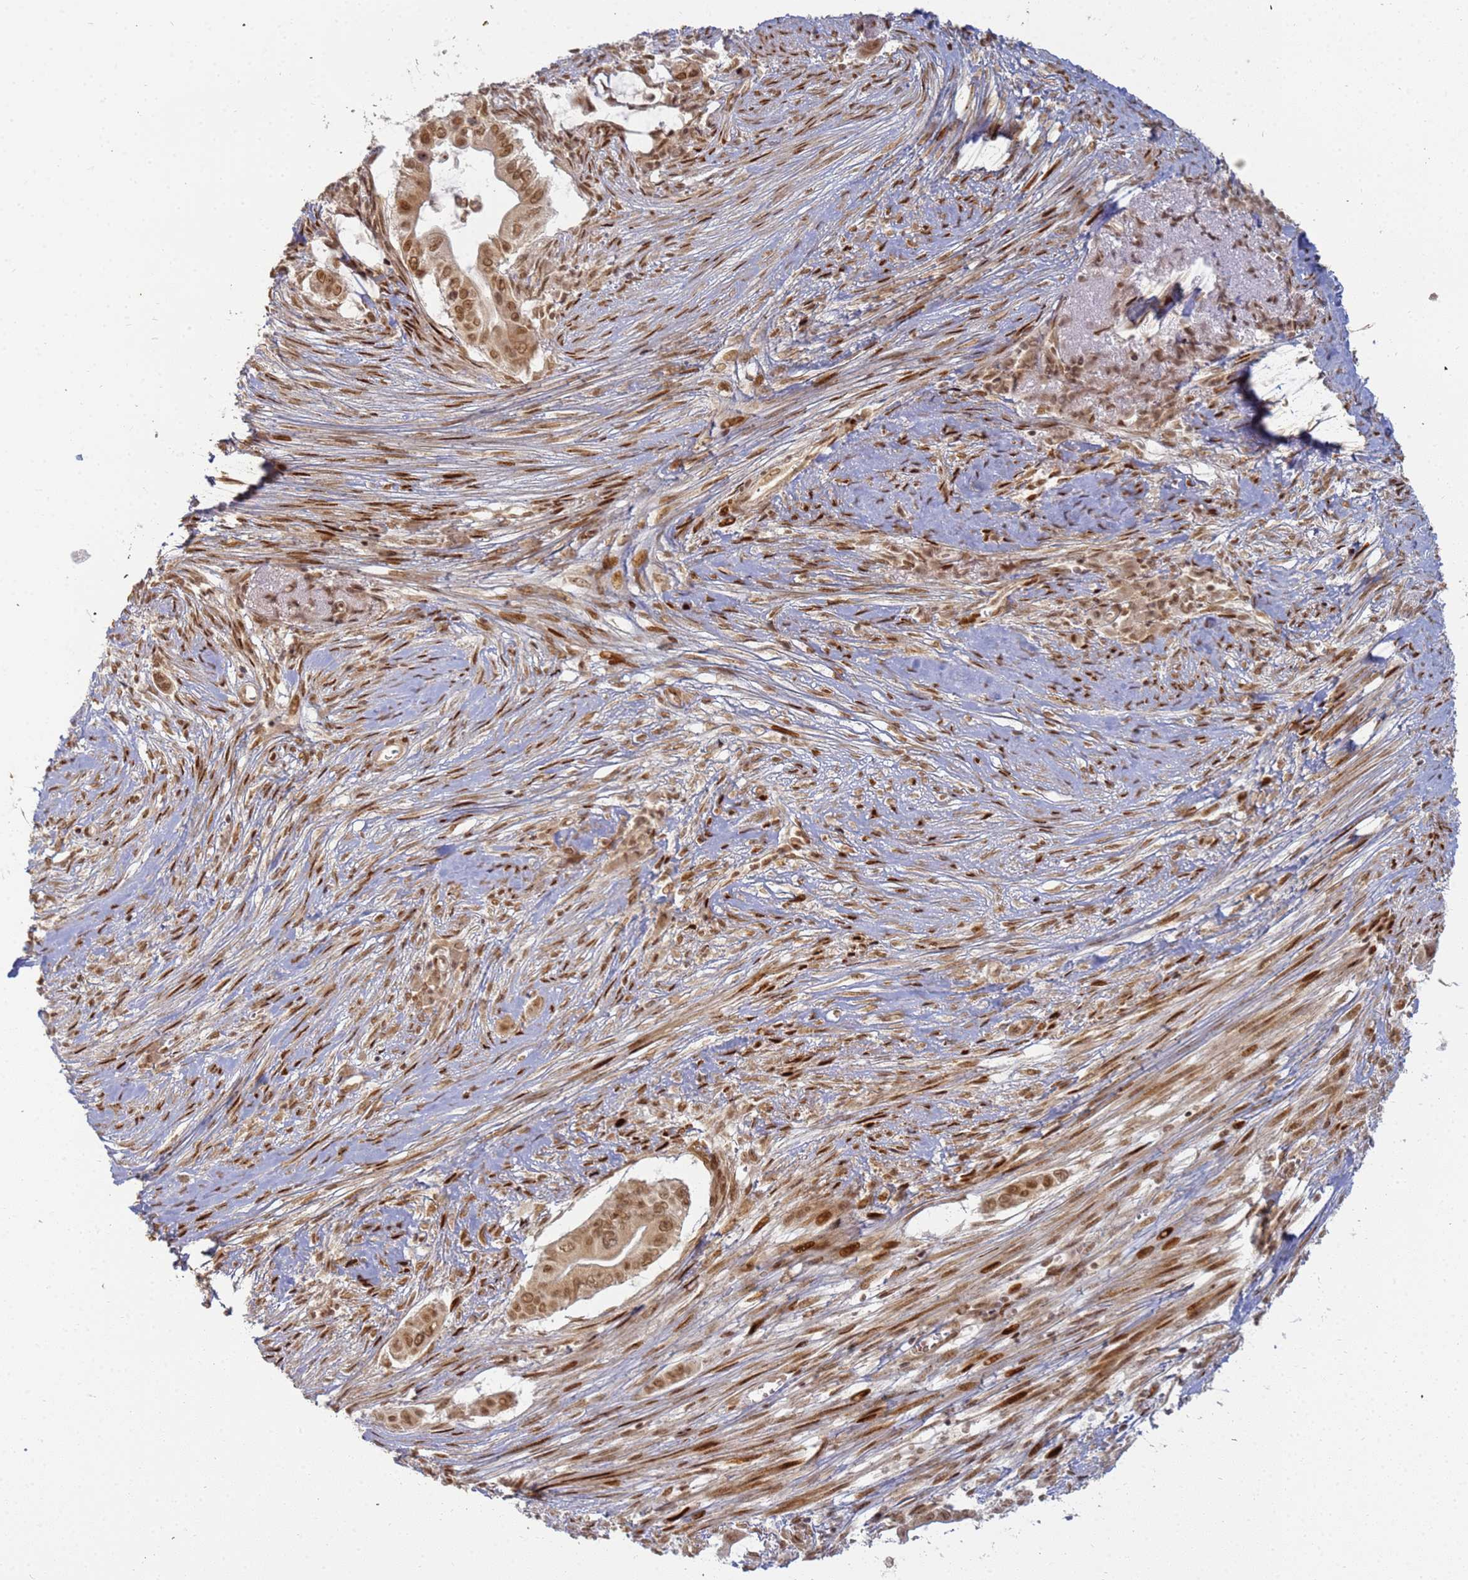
{"staining": {"intensity": "moderate", "quantity": ">75%", "location": "cytoplasmic/membranous,nuclear"}, "tissue": "pancreatic cancer", "cell_type": "Tumor cells", "image_type": "cancer", "snomed": [{"axis": "morphology", "description": "Adenocarcinoma, NOS"}, {"axis": "topography", "description": "Pancreas"}], "caption": "A brown stain labels moderate cytoplasmic/membranous and nuclear expression of a protein in pancreatic cancer (adenocarcinoma) tumor cells. (IHC, brightfield microscopy, high magnification).", "gene": "ABCA2", "patient": {"sex": "male", "age": 68}}